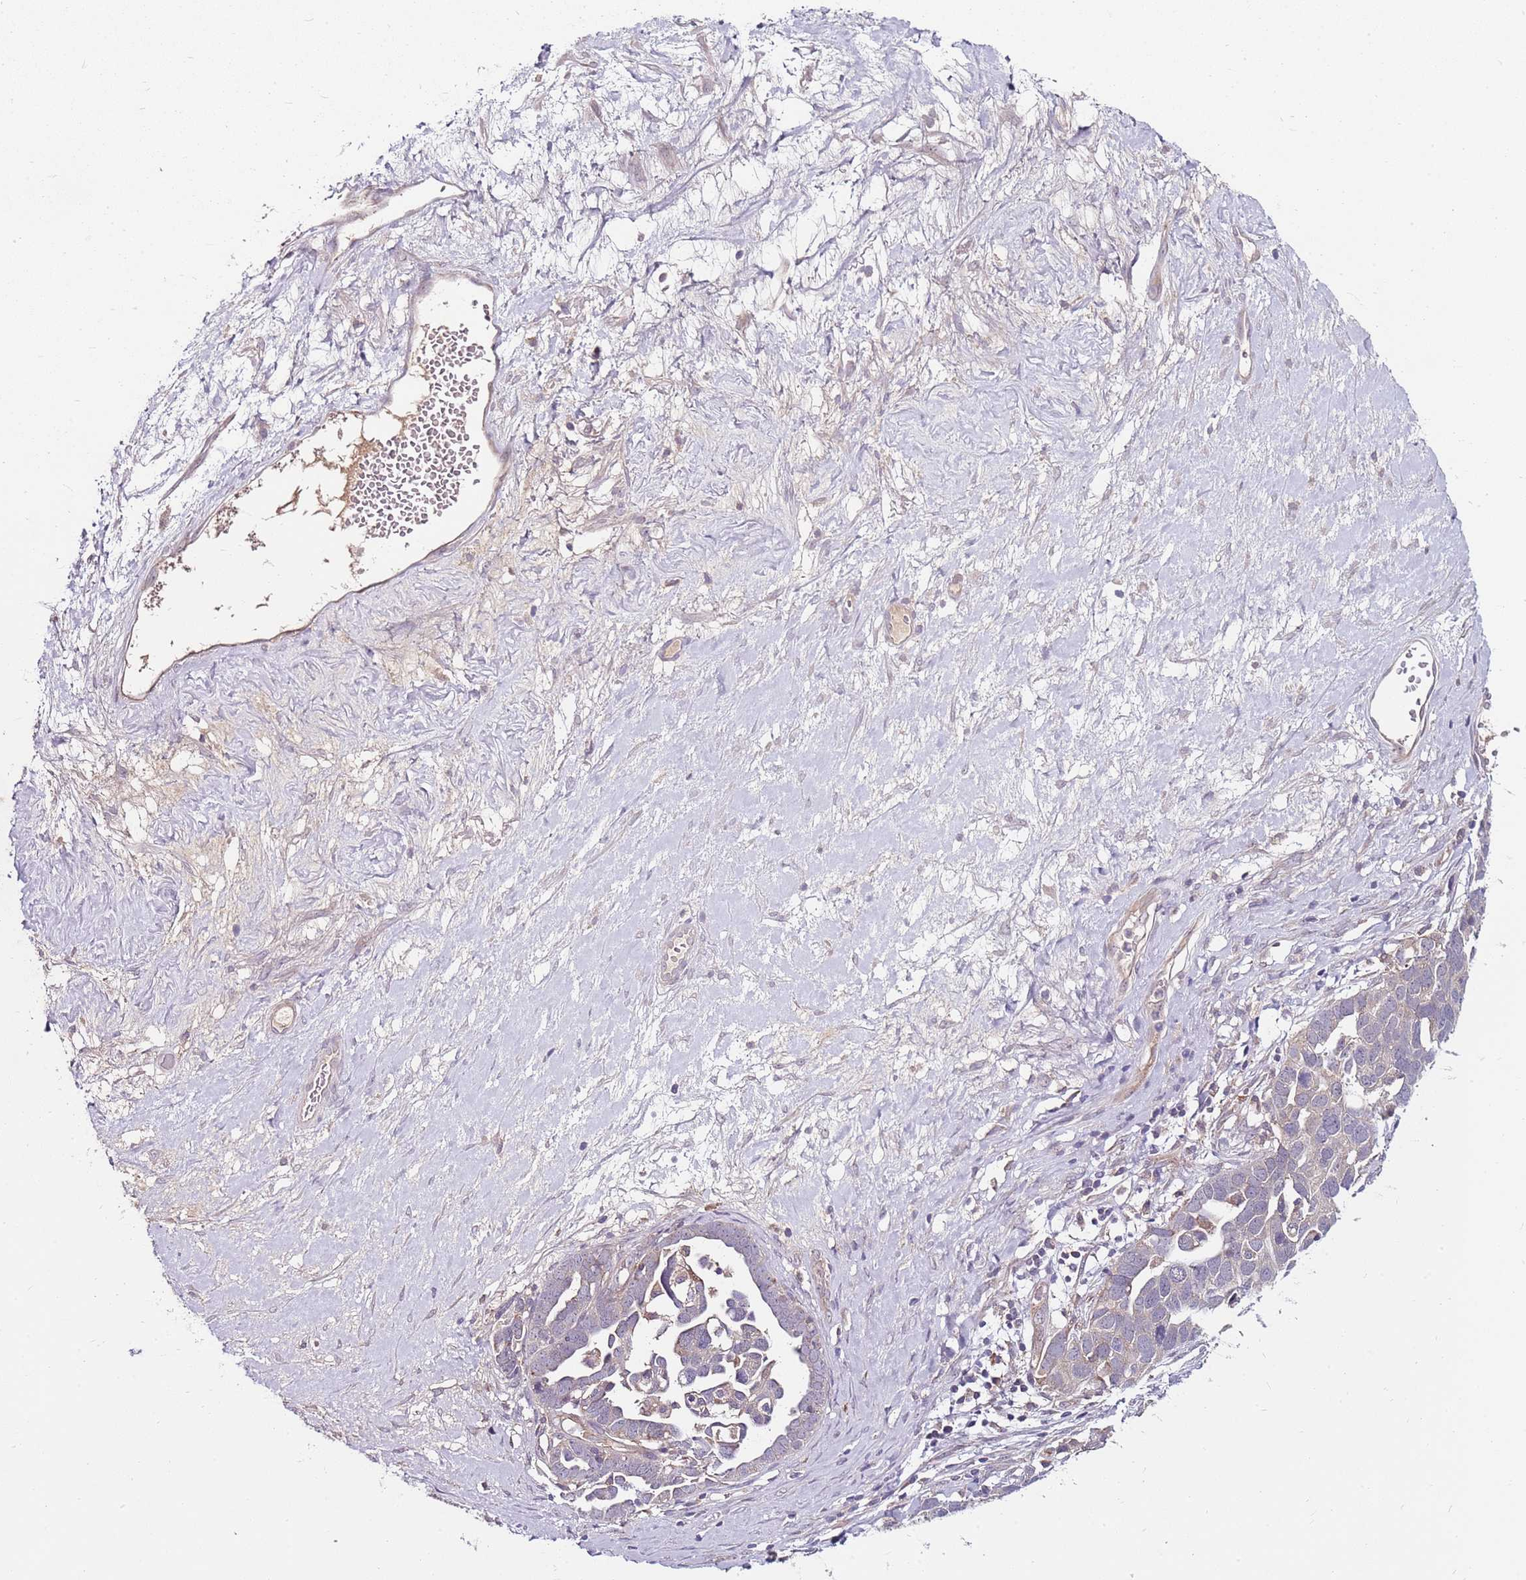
{"staining": {"intensity": "negative", "quantity": "none", "location": "none"}, "tissue": "ovarian cancer", "cell_type": "Tumor cells", "image_type": "cancer", "snomed": [{"axis": "morphology", "description": "Cystadenocarcinoma, serous, NOS"}, {"axis": "topography", "description": "Ovary"}], "caption": "Immunohistochemistry image of neoplastic tissue: human ovarian serous cystadenocarcinoma stained with DAB (3,3'-diaminobenzidine) shows no significant protein positivity in tumor cells. Nuclei are stained in blue.", "gene": "FBXL22", "patient": {"sex": "female", "age": 54}}